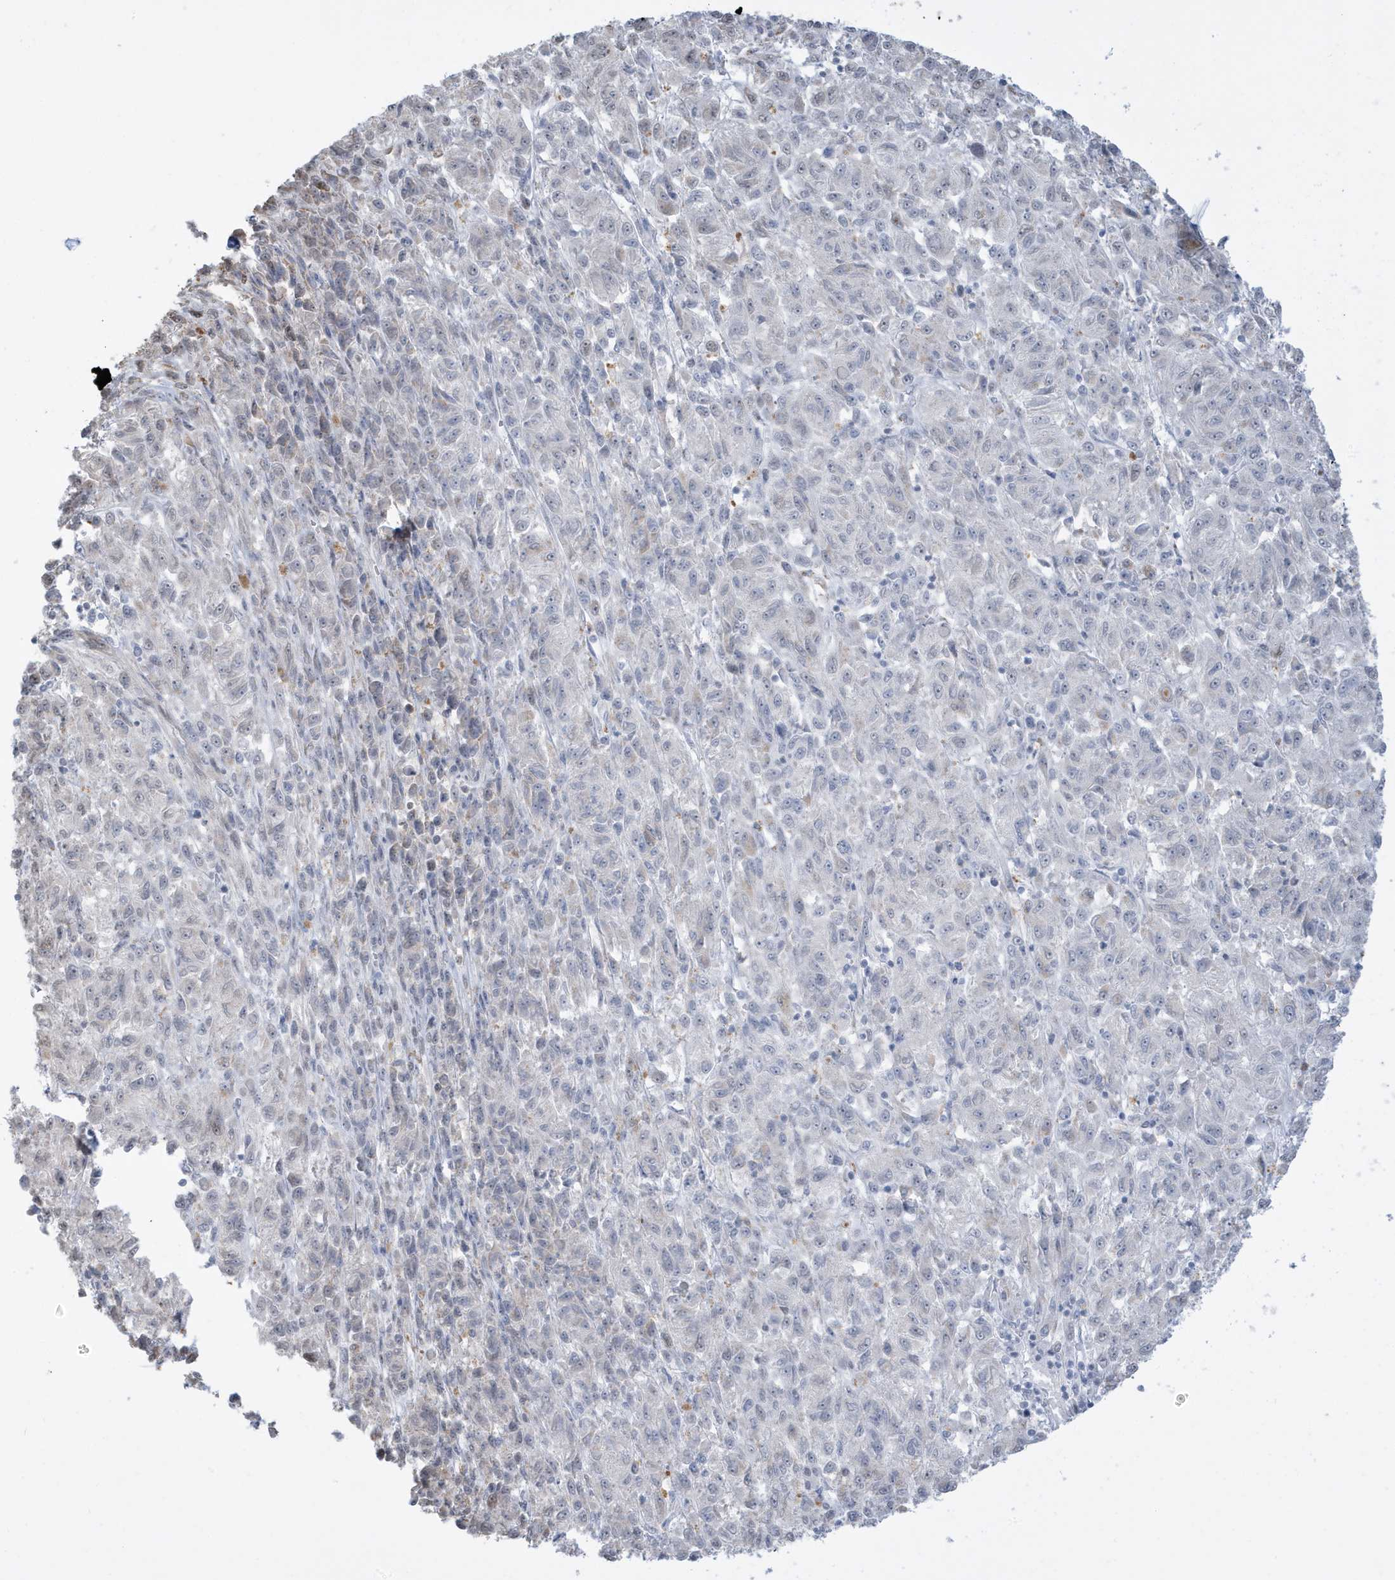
{"staining": {"intensity": "negative", "quantity": "none", "location": "none"}, "tissue": "melanoma", "cell_type": "Tumor cells", "image_type": "cancer", "snomed": [{"axis": "morphology", "description": "Malignant melanoma, Metastatic site"}, {"axis": "topography", "description": "Lung"}], "caption": "The histopathology image reveals no significant positivity in tumor cells of melanoma.", "gene": "FNDC1", "patient": {"sex": "male", "age": 64}}